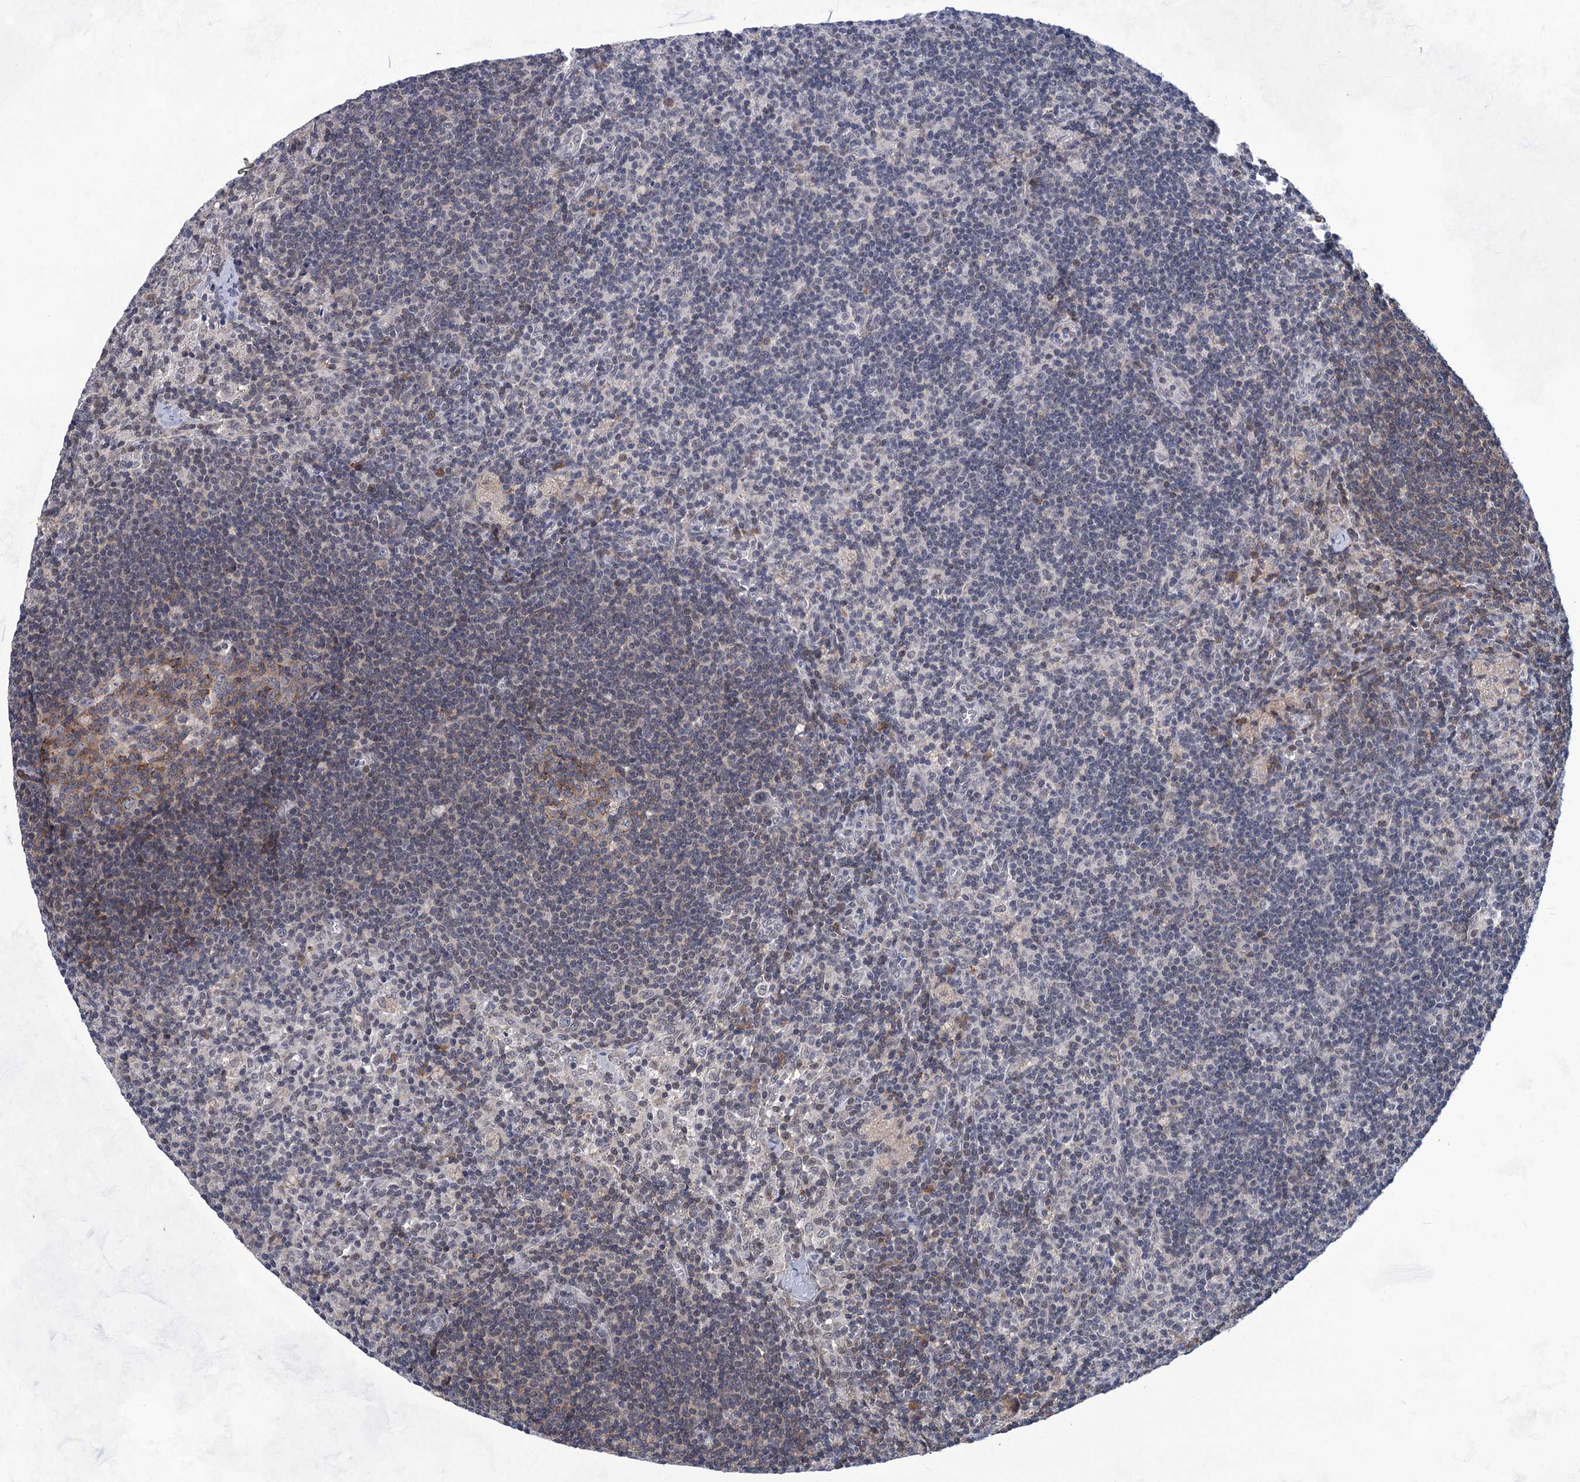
{"staining": {"intensity": "moderate", "quantity": "<25%", "location": "cytoplasmic/membranous"}, "tissue": "lymph node", "cell_type": "Germinal center cells", "image_type": "normal", "snomed": [{"axis": "morphology", "description": "Normal tissue, NOS"}, {"axis": "topography", "description": "Lymph node"}], "caption": "Brown immunohistochemical staining in normal human lymph node displays moderate cytoplasmic/membranous expression in approximately <25% of germinal center cells.", "gene": "TTC17", "patient": {"sex": "male", "age": 69}}